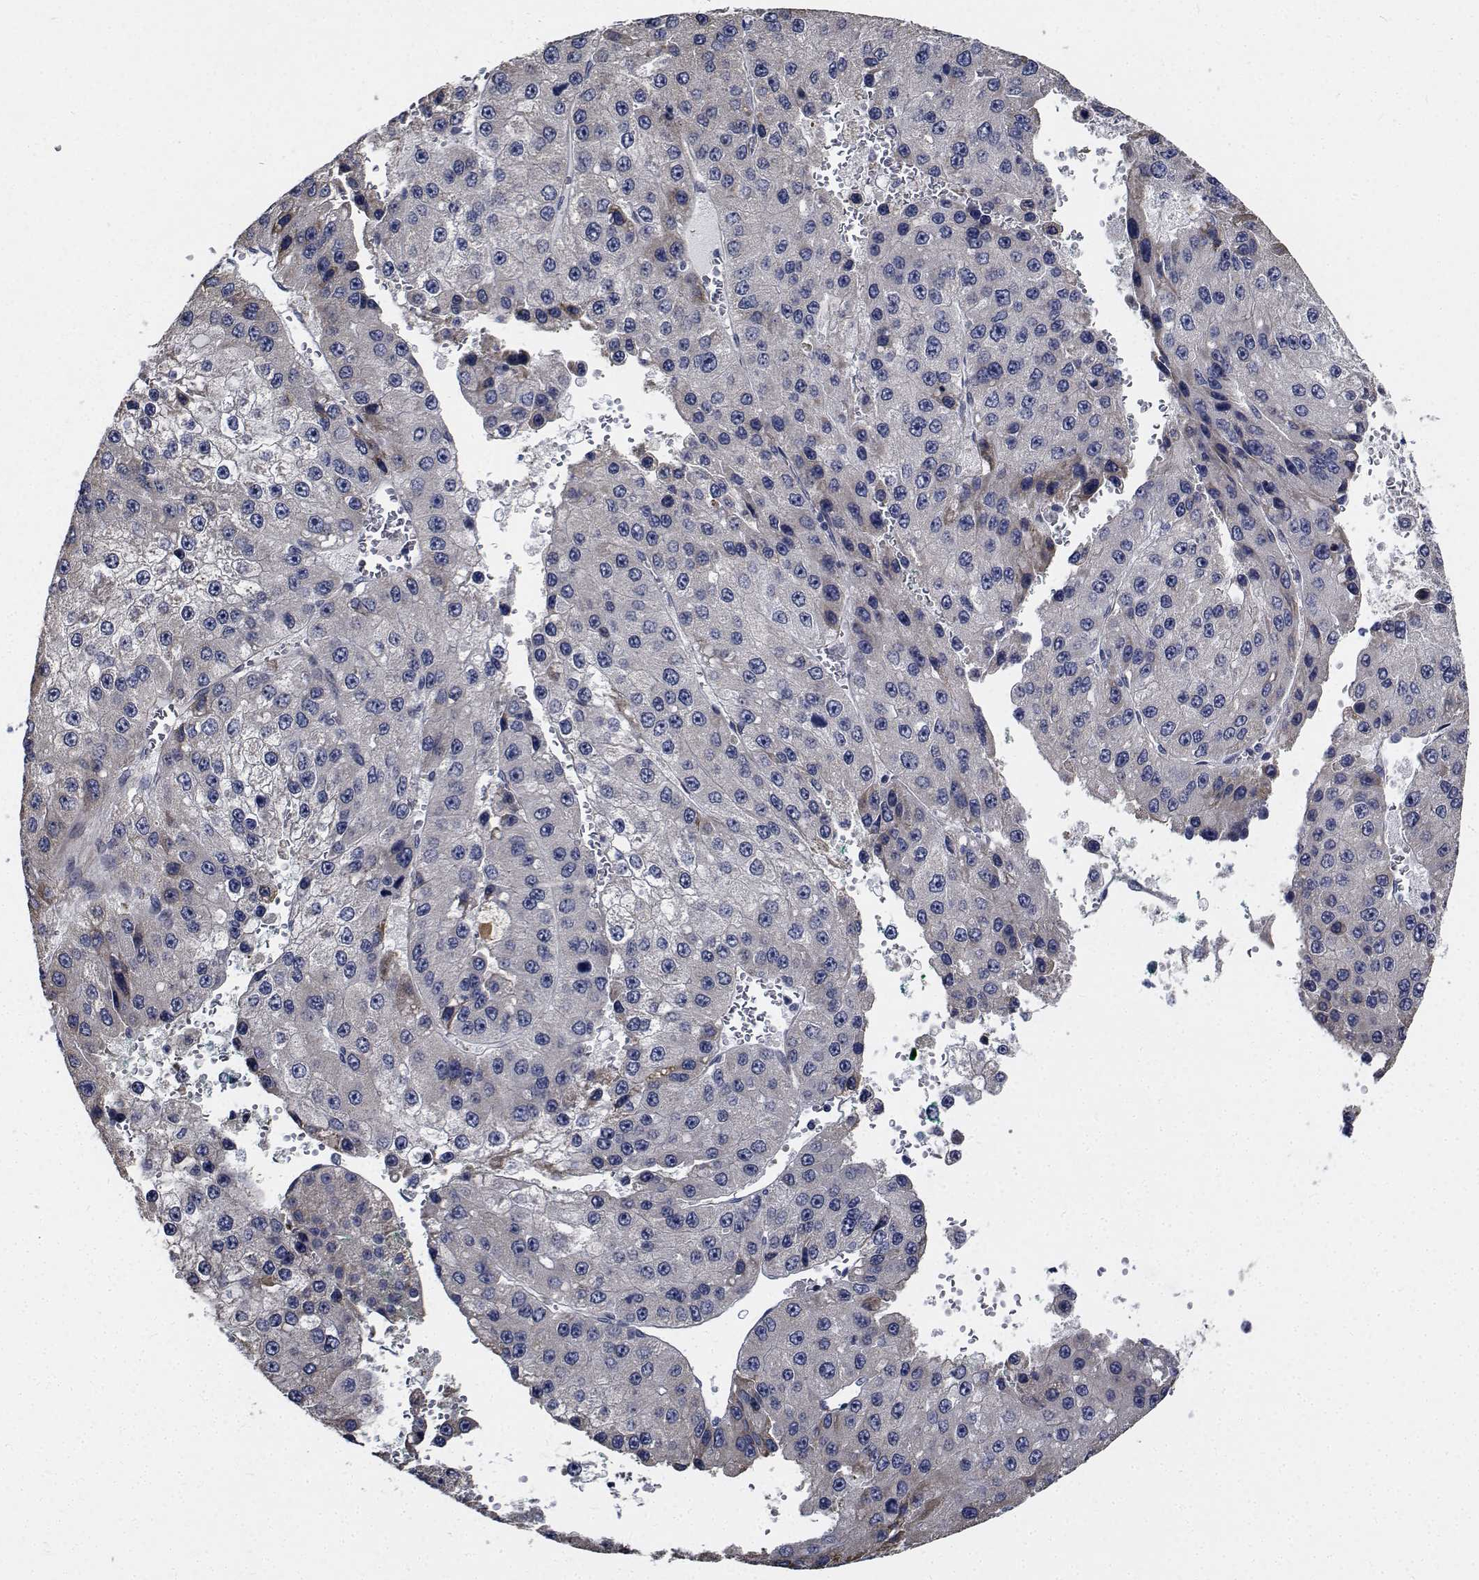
{"staining": {"intensity": "negative", "quantity": "none", "location": "none"}, "tissue": "liver cancer", "cell_type": "Tumor cells", "image_type": "cancer", "snomed": [{"axis": "morphology", "description": "Carcinoma, Hepatocellular, NOS"}, {"axis": "topography", "description": "Liver"}], "caption": "Immunohistochemistry of liver cancer demonstrates no staining in tumor cells.", "gene": "TTBK1", "patient": {"sex": "female", "age": 73}}